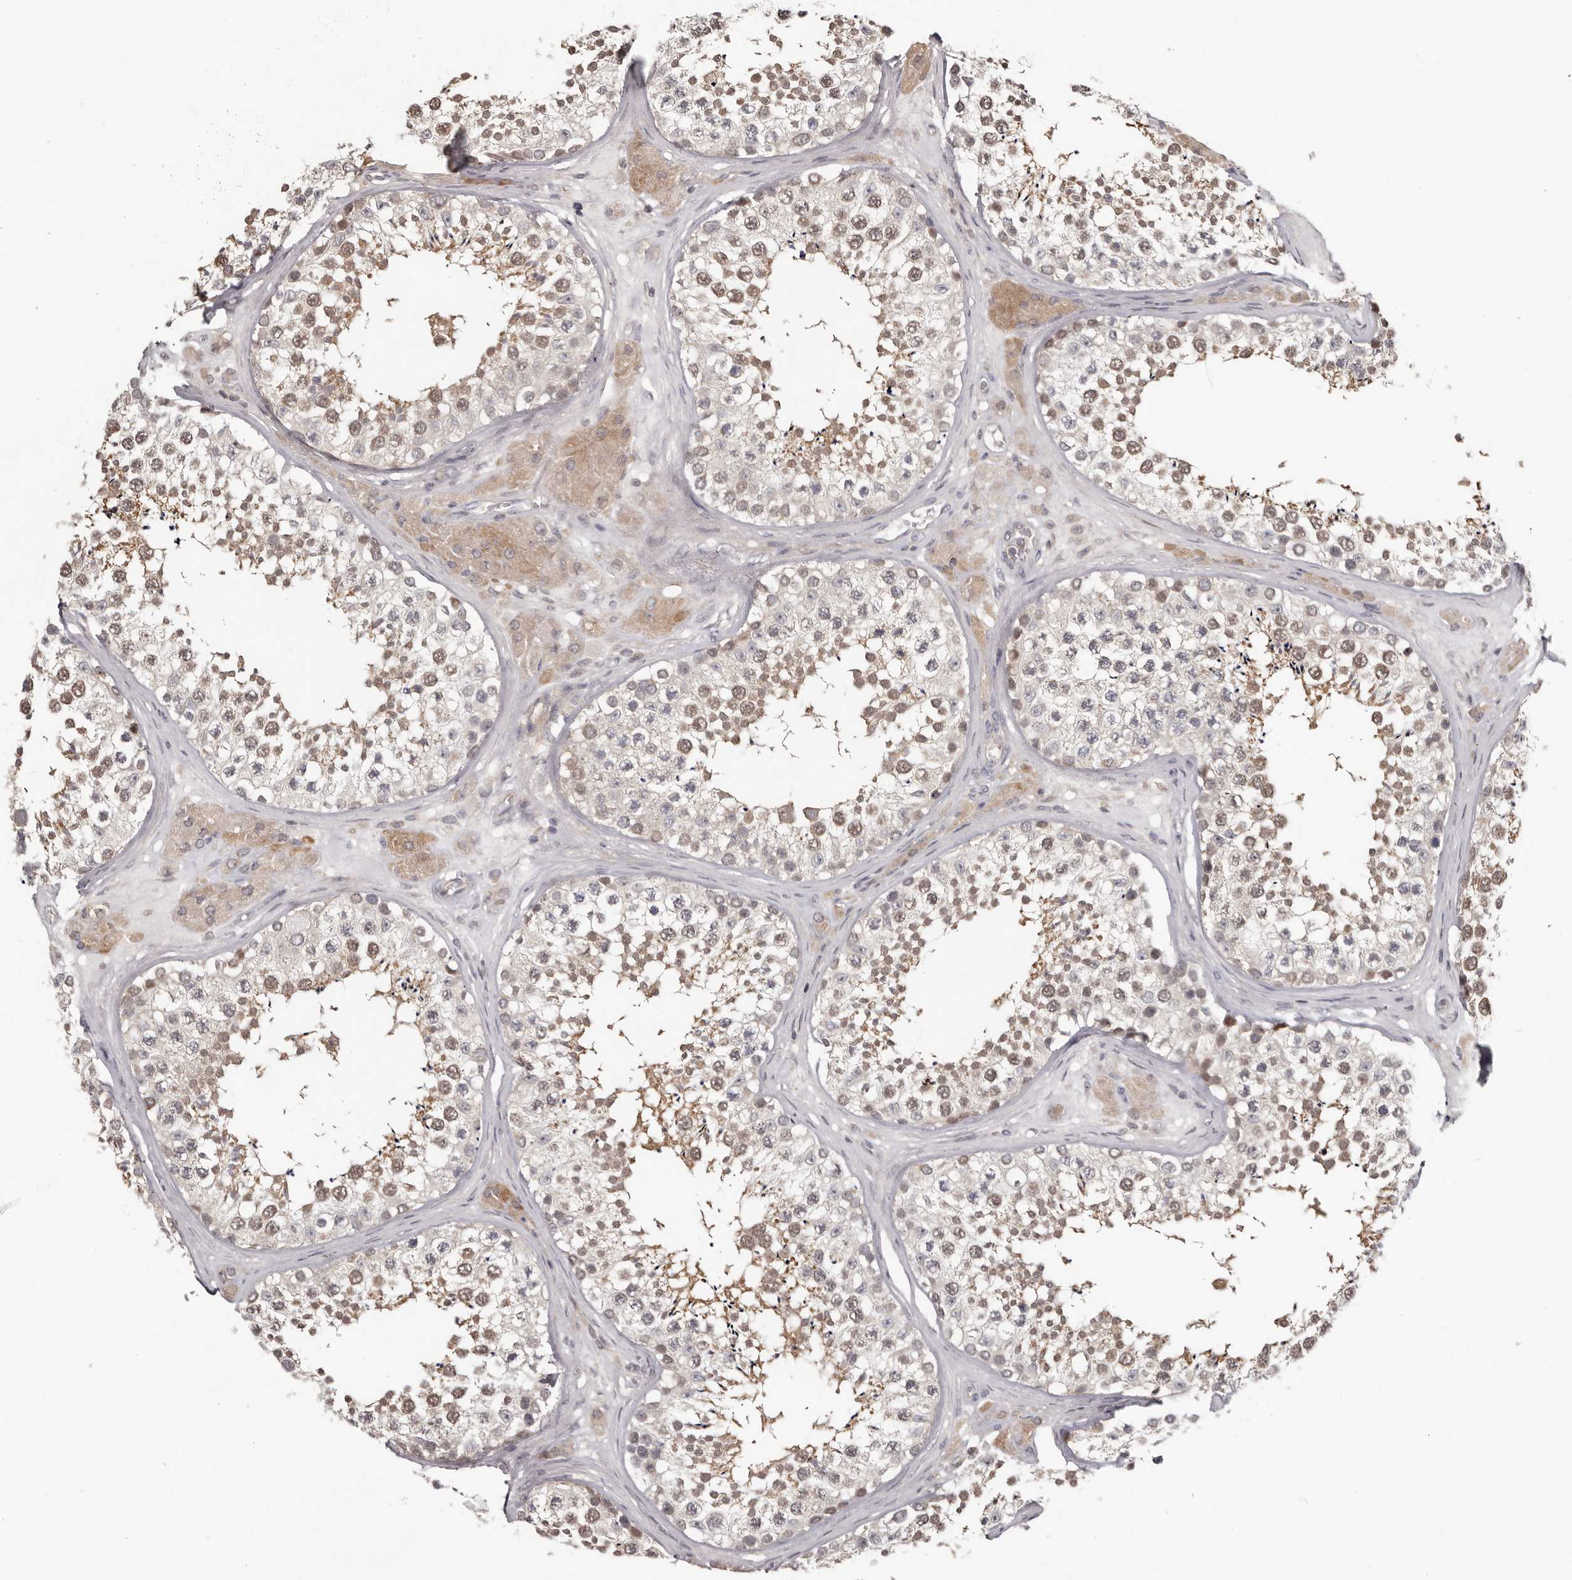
{"staining": {"intensity": "weak", "quantity": "25%-75%", "location": "cytoplasmic/membranous,nuclear"}, "tissue": "testis", "cell_type": "Cells in seminiferous ducts", "image_type": "normal", "snomed": [{"axis": "morphology", "description": "Normal tissue, NOS"}, {"axis": "topography", "description": "Testis"}], "caption": "This micrograph shows immunohistochemistry (IHC) staining of normal testis, with low weak cytoplasmic/membranous,nuclear positivity in approximately 25%-75% of cells in seminiferous ducts.", "gene": "ANKRD44", "patient": {"sex": "male", "age": 46}}